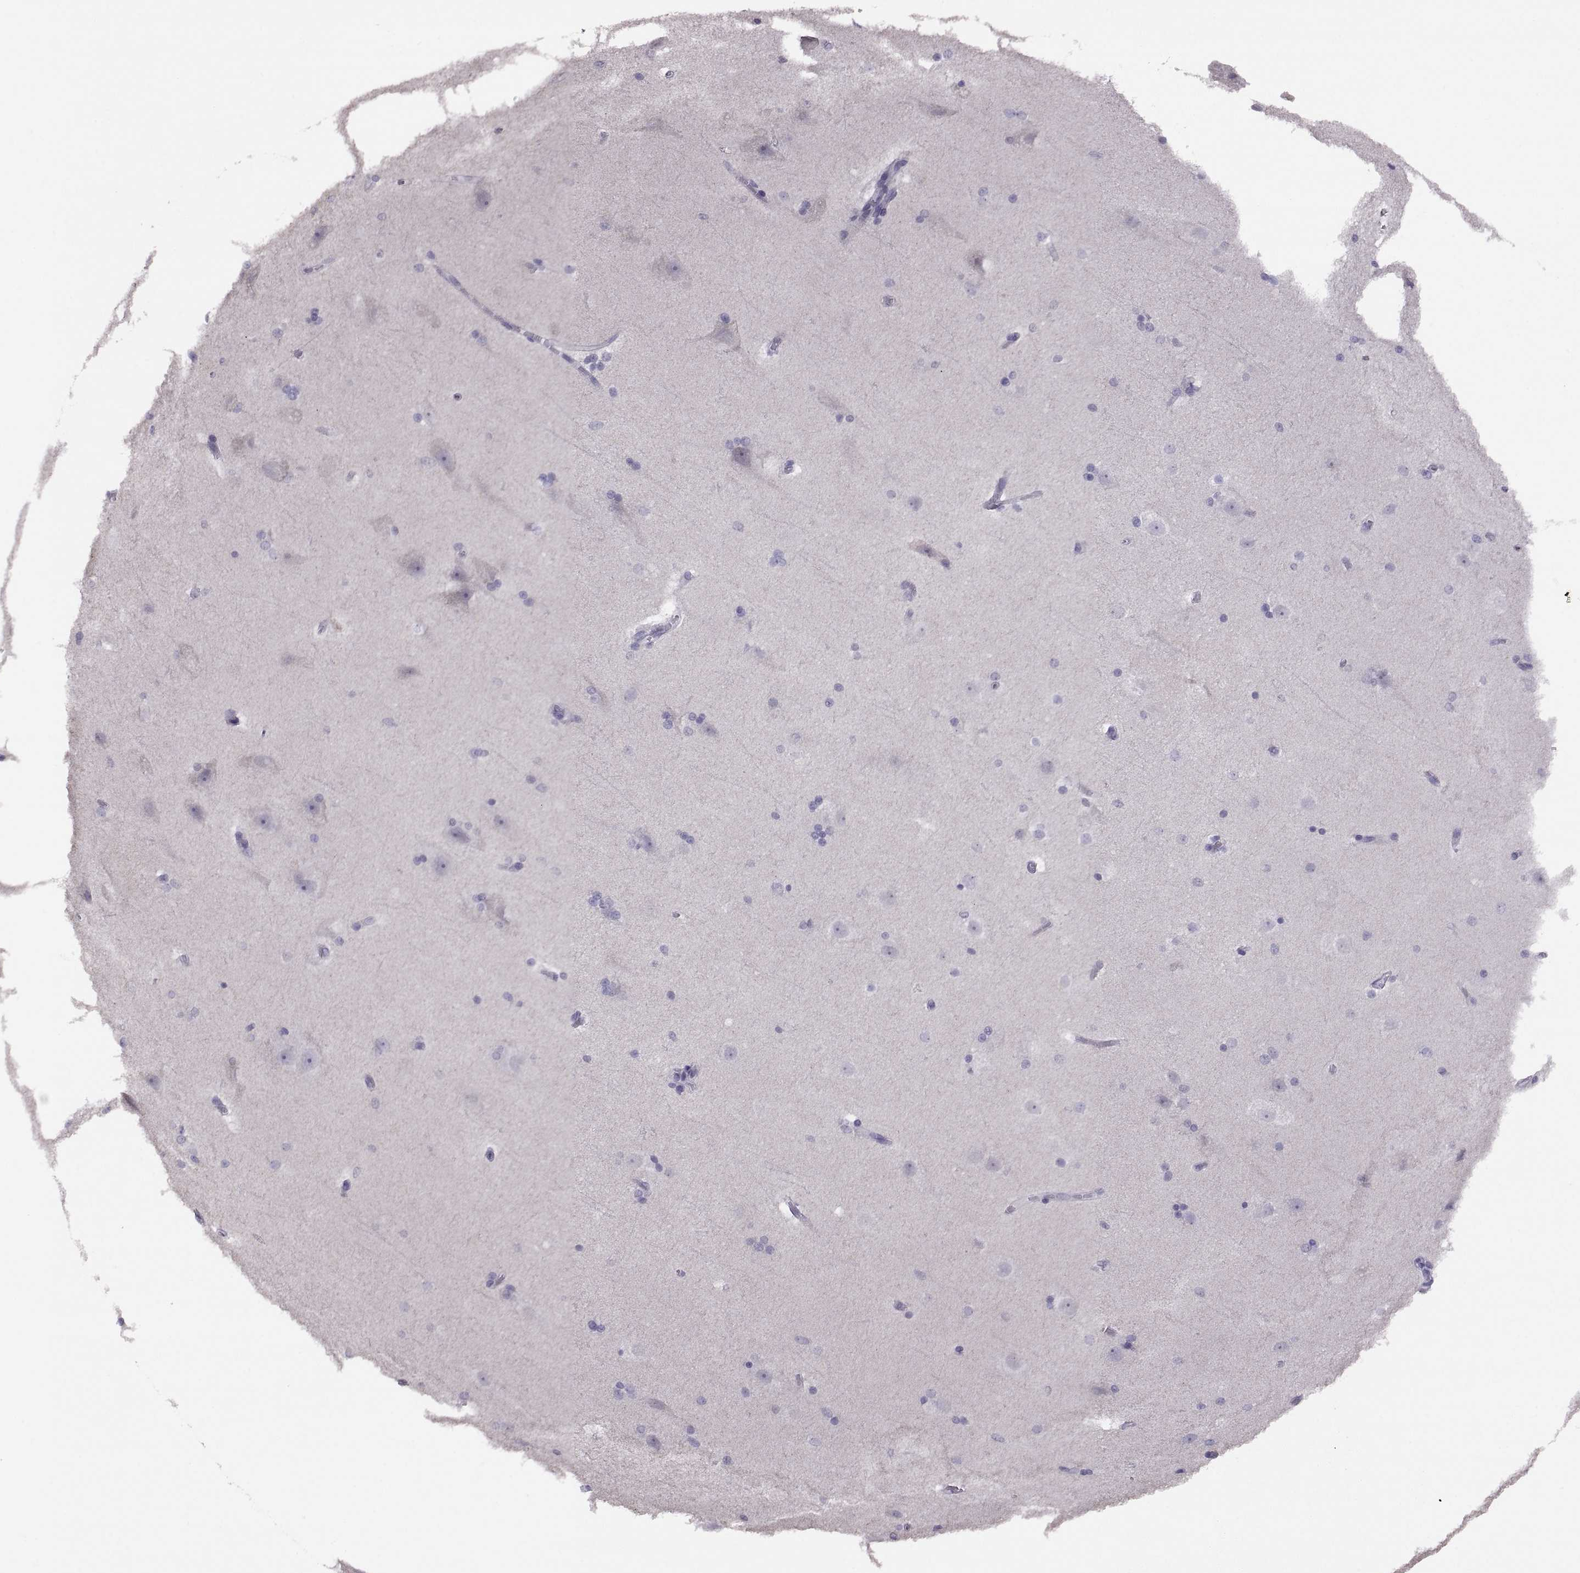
{"staining": {"intensity": "negative", "quantity": "none", "location": "none"}, "tissue": "hippocampus", "cell_type": "Glial cells", "image_type": "normal", "snomed": [{"axis": "morphology", "description": "Normal tissue, NOS"}, {"axis": "topography", "description": "Cerebral cortex"}, {"axis": "topography", "description": "Hippocampus"}], "caption": "High magnification brightfield microscopy of benign hippocampus stained with DAB (3,3'-diaminobenzidine) (brown) and counterstained with hematoxylin (blue): glial cells show no significant expression.", "gene": "TBX19", "patient": {"sex": "female", "age": 19}}